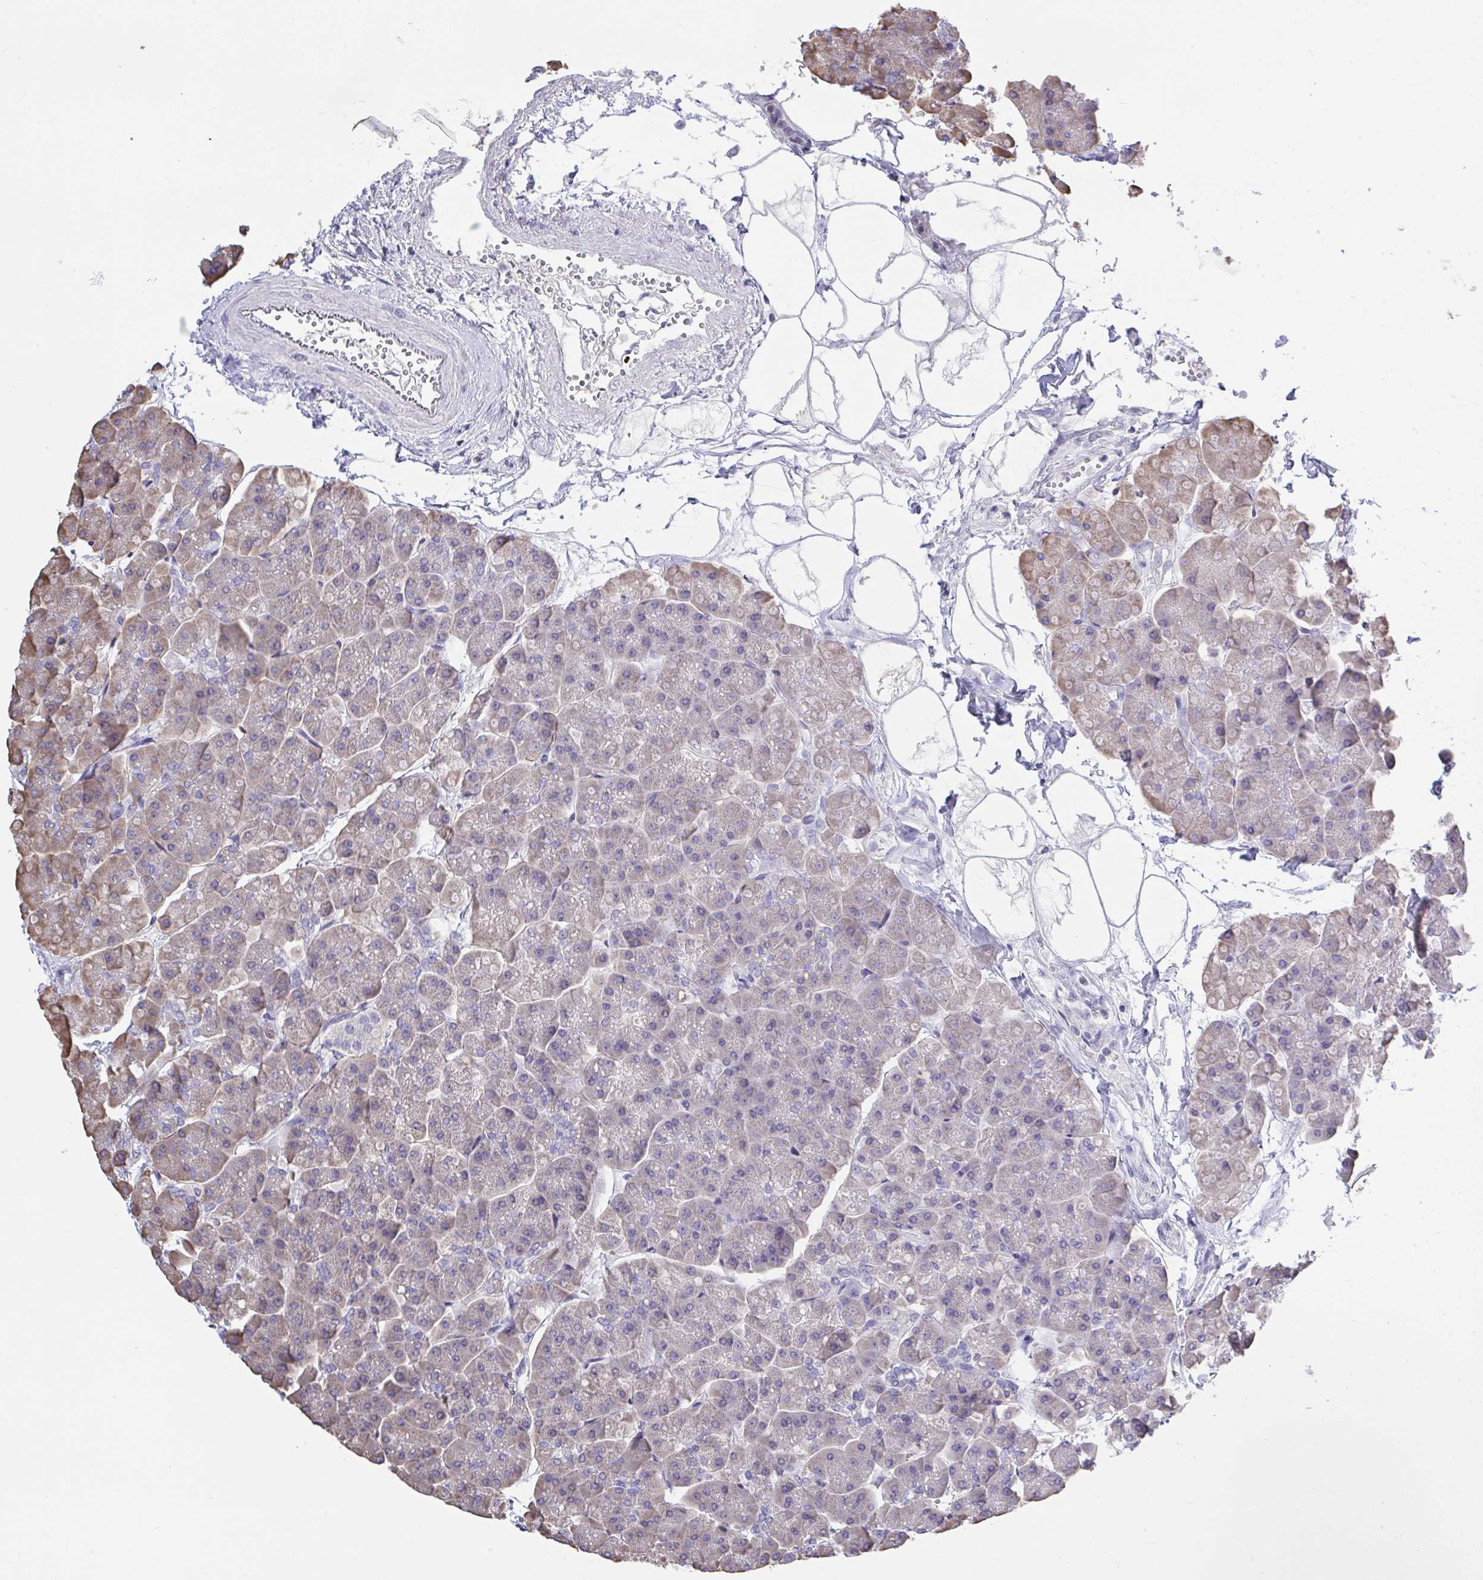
{"staining": {"intensity": "weak", "quantity": "25%-75%", "location": "cytoplasmic/membranous"}, "tissue": "pancreas", "cell_type": "Exocrine glandular cells", "image_type": "normal", "snomed": [{"axis": "morphology", "description": "Normal tissue, NOS"}, {"axis": "topography", "description": "Pancreas"}, {"axis": "topography", "description": "Peripheral nerve tissue"}], "caption": "Brown immunohistochemical staining in benign human pancreas exhibits weak cytoplasmic/membranous positivity in approximately 25%-75% of exocrine glandular cells. The protein of interest is stained brown, and the nuclei are stained in blue (DAB IHC with brightfield microscopy, high magnification).", "gene": "LRRC58", "patient": {"sex": "male", "age": 54}}